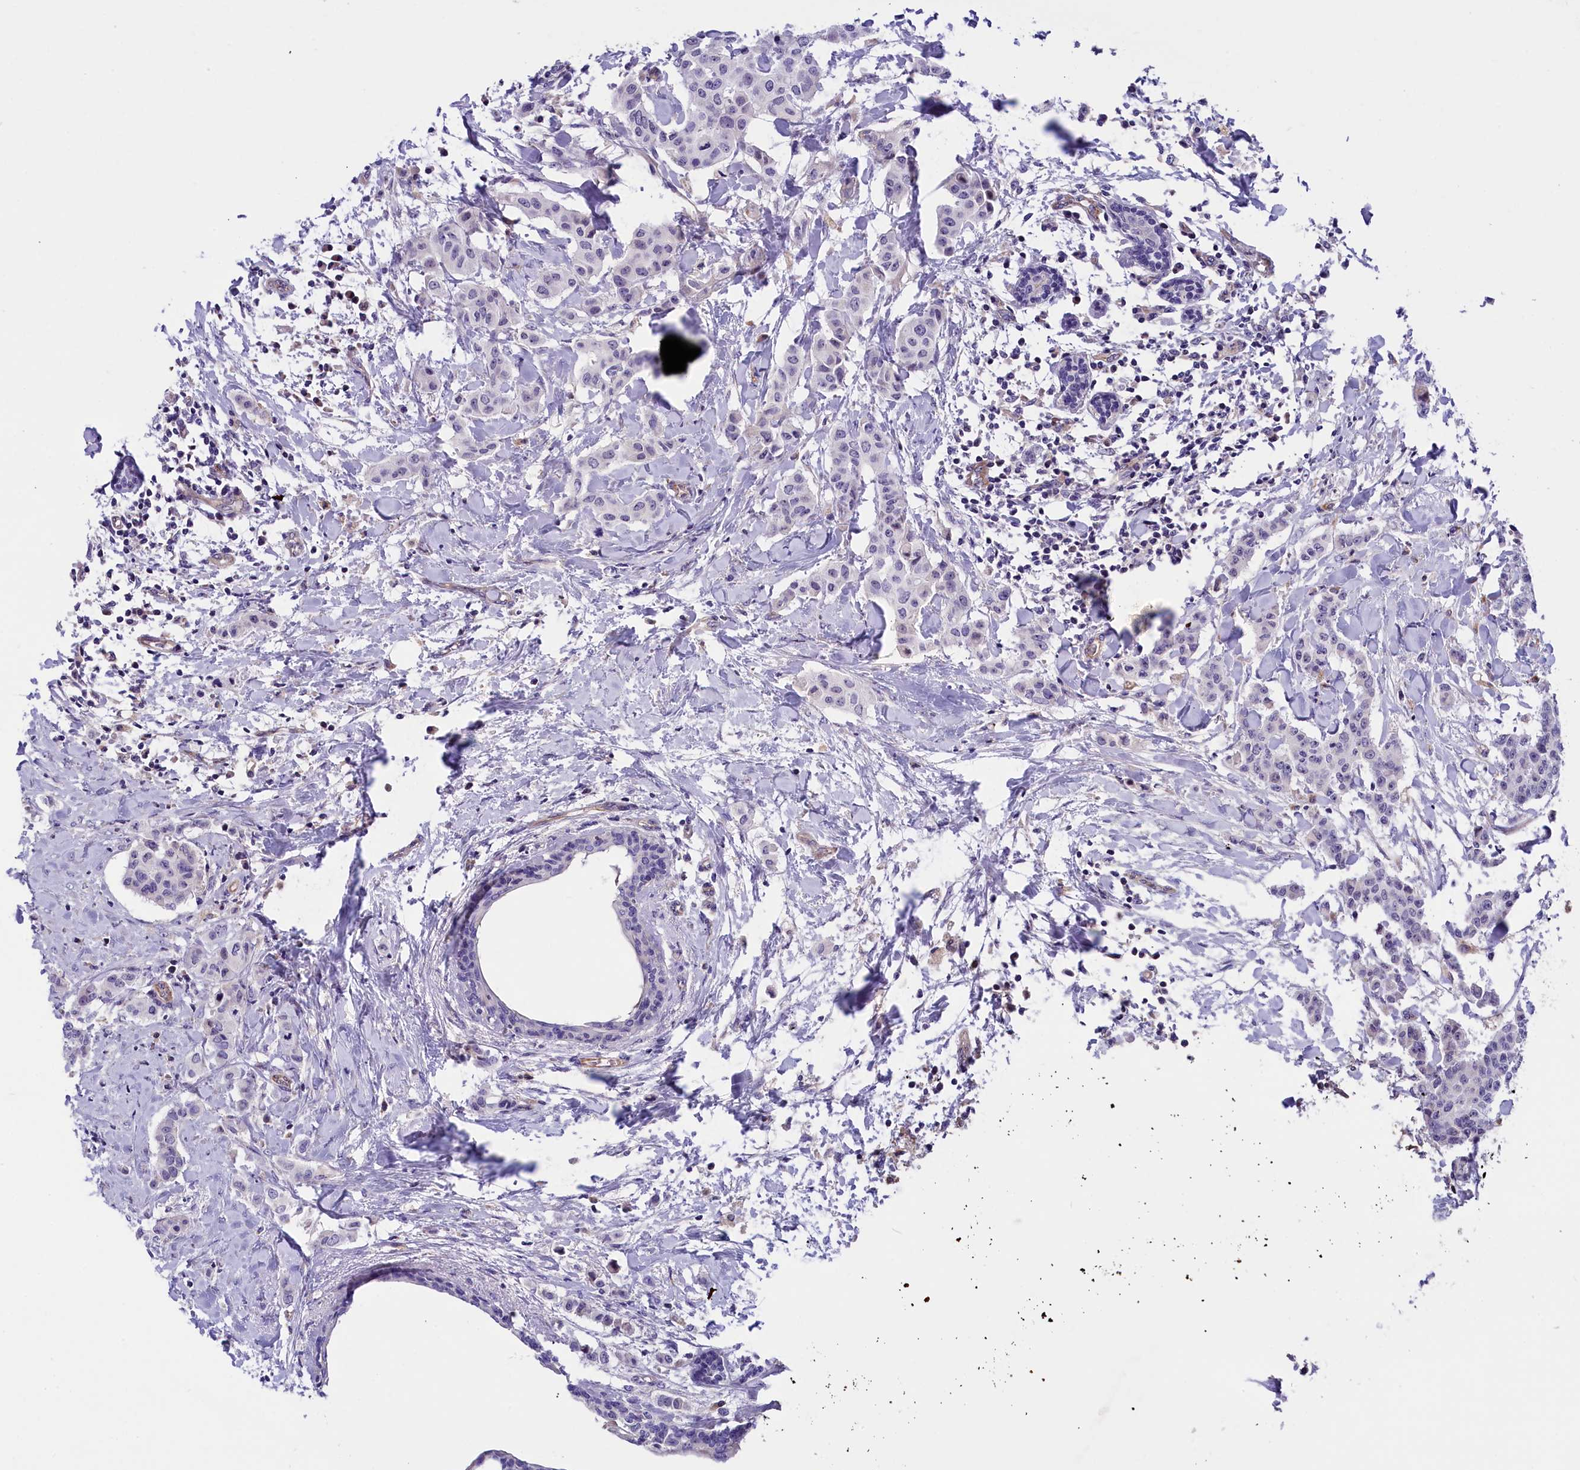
{"staining": {"intensity": "negative", "quantity": "none", "location": "none"}, "tissue": "breast cancer", "cell_type": "Tumor cells", "image_type": "cancer", "snomed": [{"axis": "morphology", "description": "Duct carcinoma"}, {"axis": "topography", "description": "Breast"}], "caption": "IHC photomicrograph of human breast cancer stained for a protein (brown), which shows no staining in tumor cells. Nuclei are stained in blue.", "gene": "CCDC32", "patient": {"sex": "female", "age": 40}}